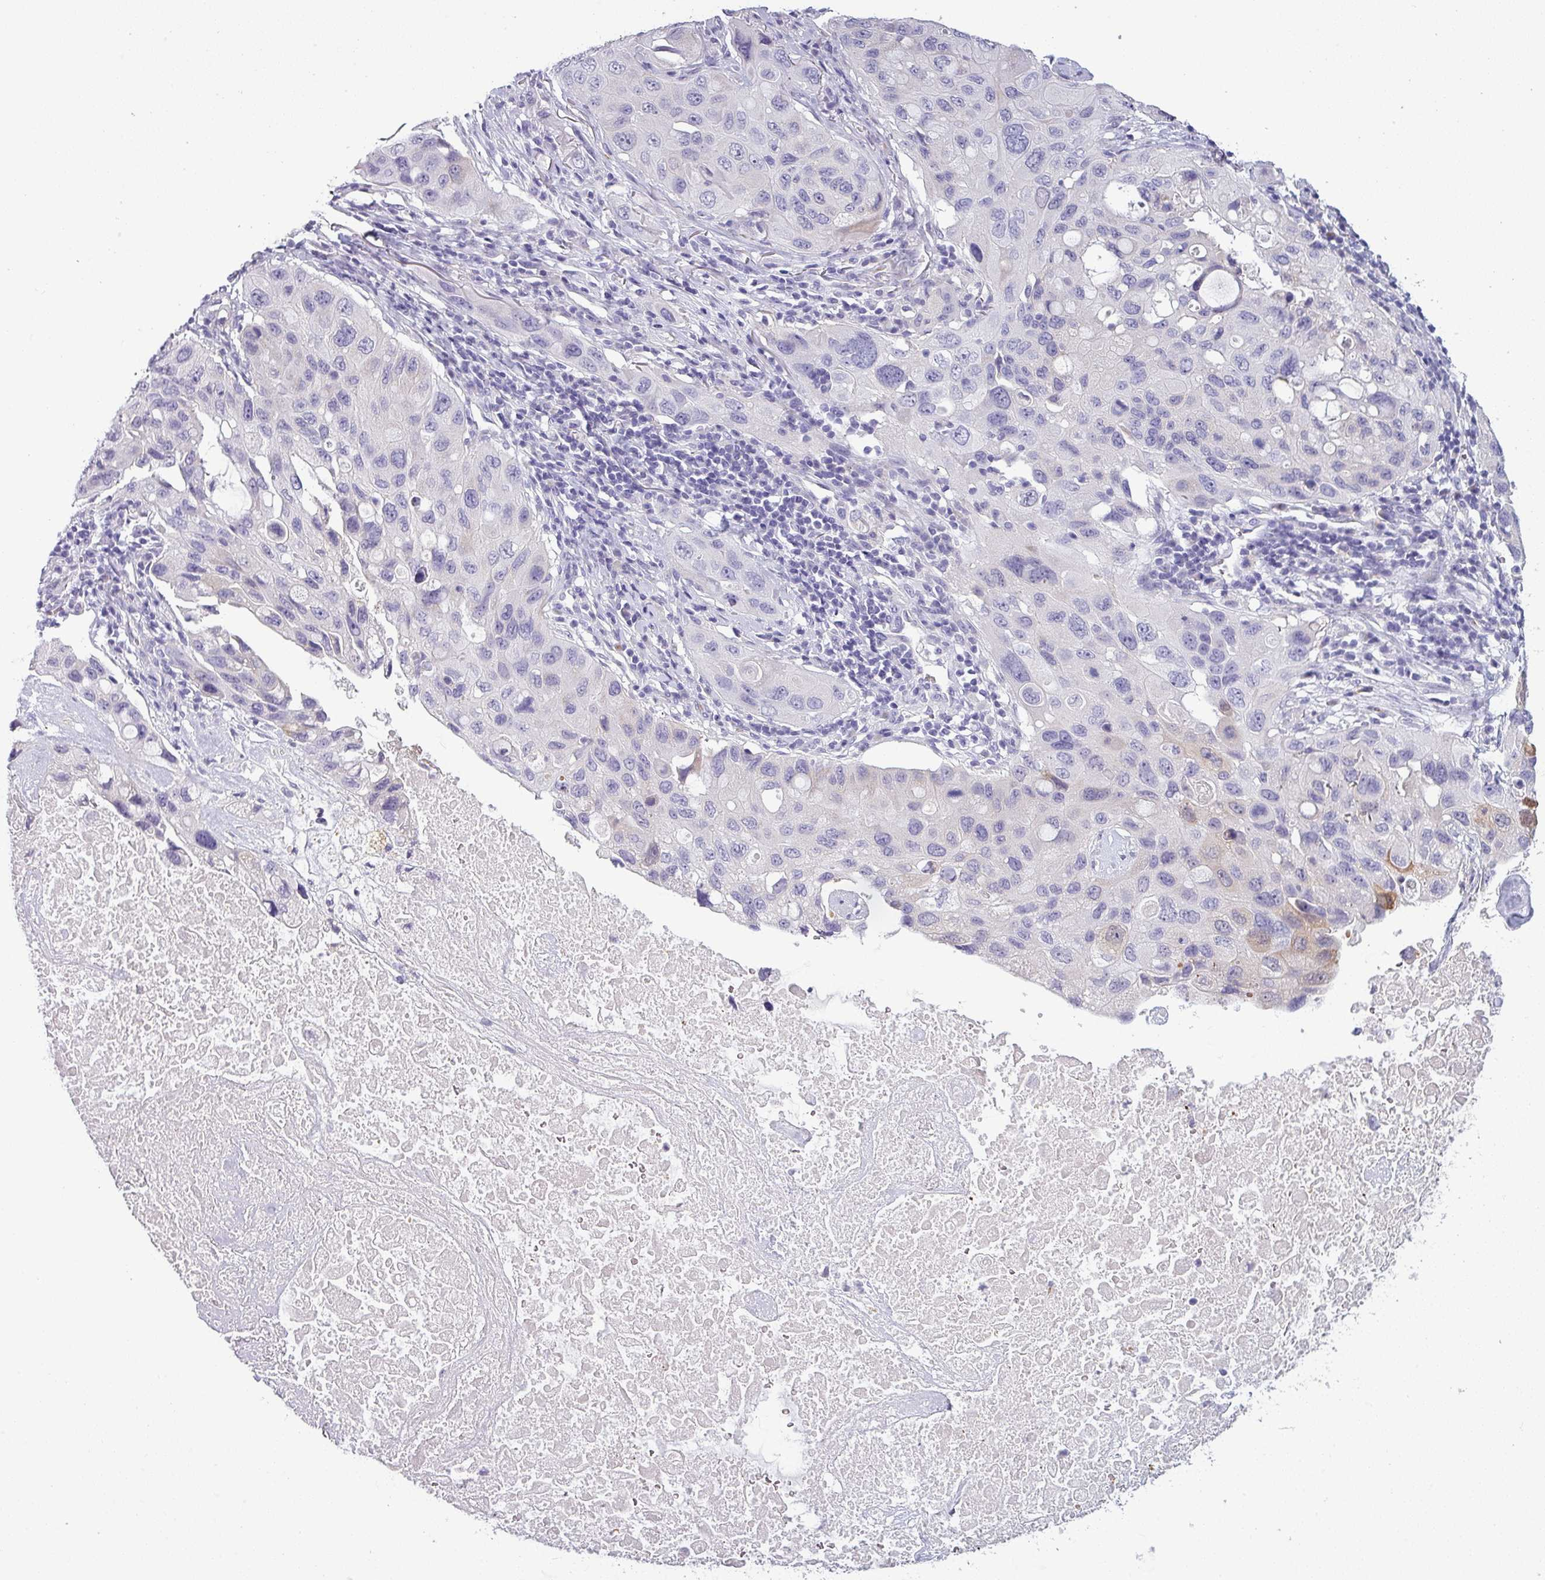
{"staining": {"intensity": "negative", "quantity": "none", "location": "none"}, "tissue": "lung cancer", "cell_type": "Tumor cells", "image_type": "cancer", "snomed": [{"axis": "morphology", "description": "Squamous cell carcinoma, NOS"}, {"axis": "topography", "description": "Lung"}], "caption": "Immunohistochemistry of squamous cell carcinoma (lung) demonstrates no expression in tumor cells.", "gene": "SLC26A9", "patient": {"sex": "female", "age": 73}}